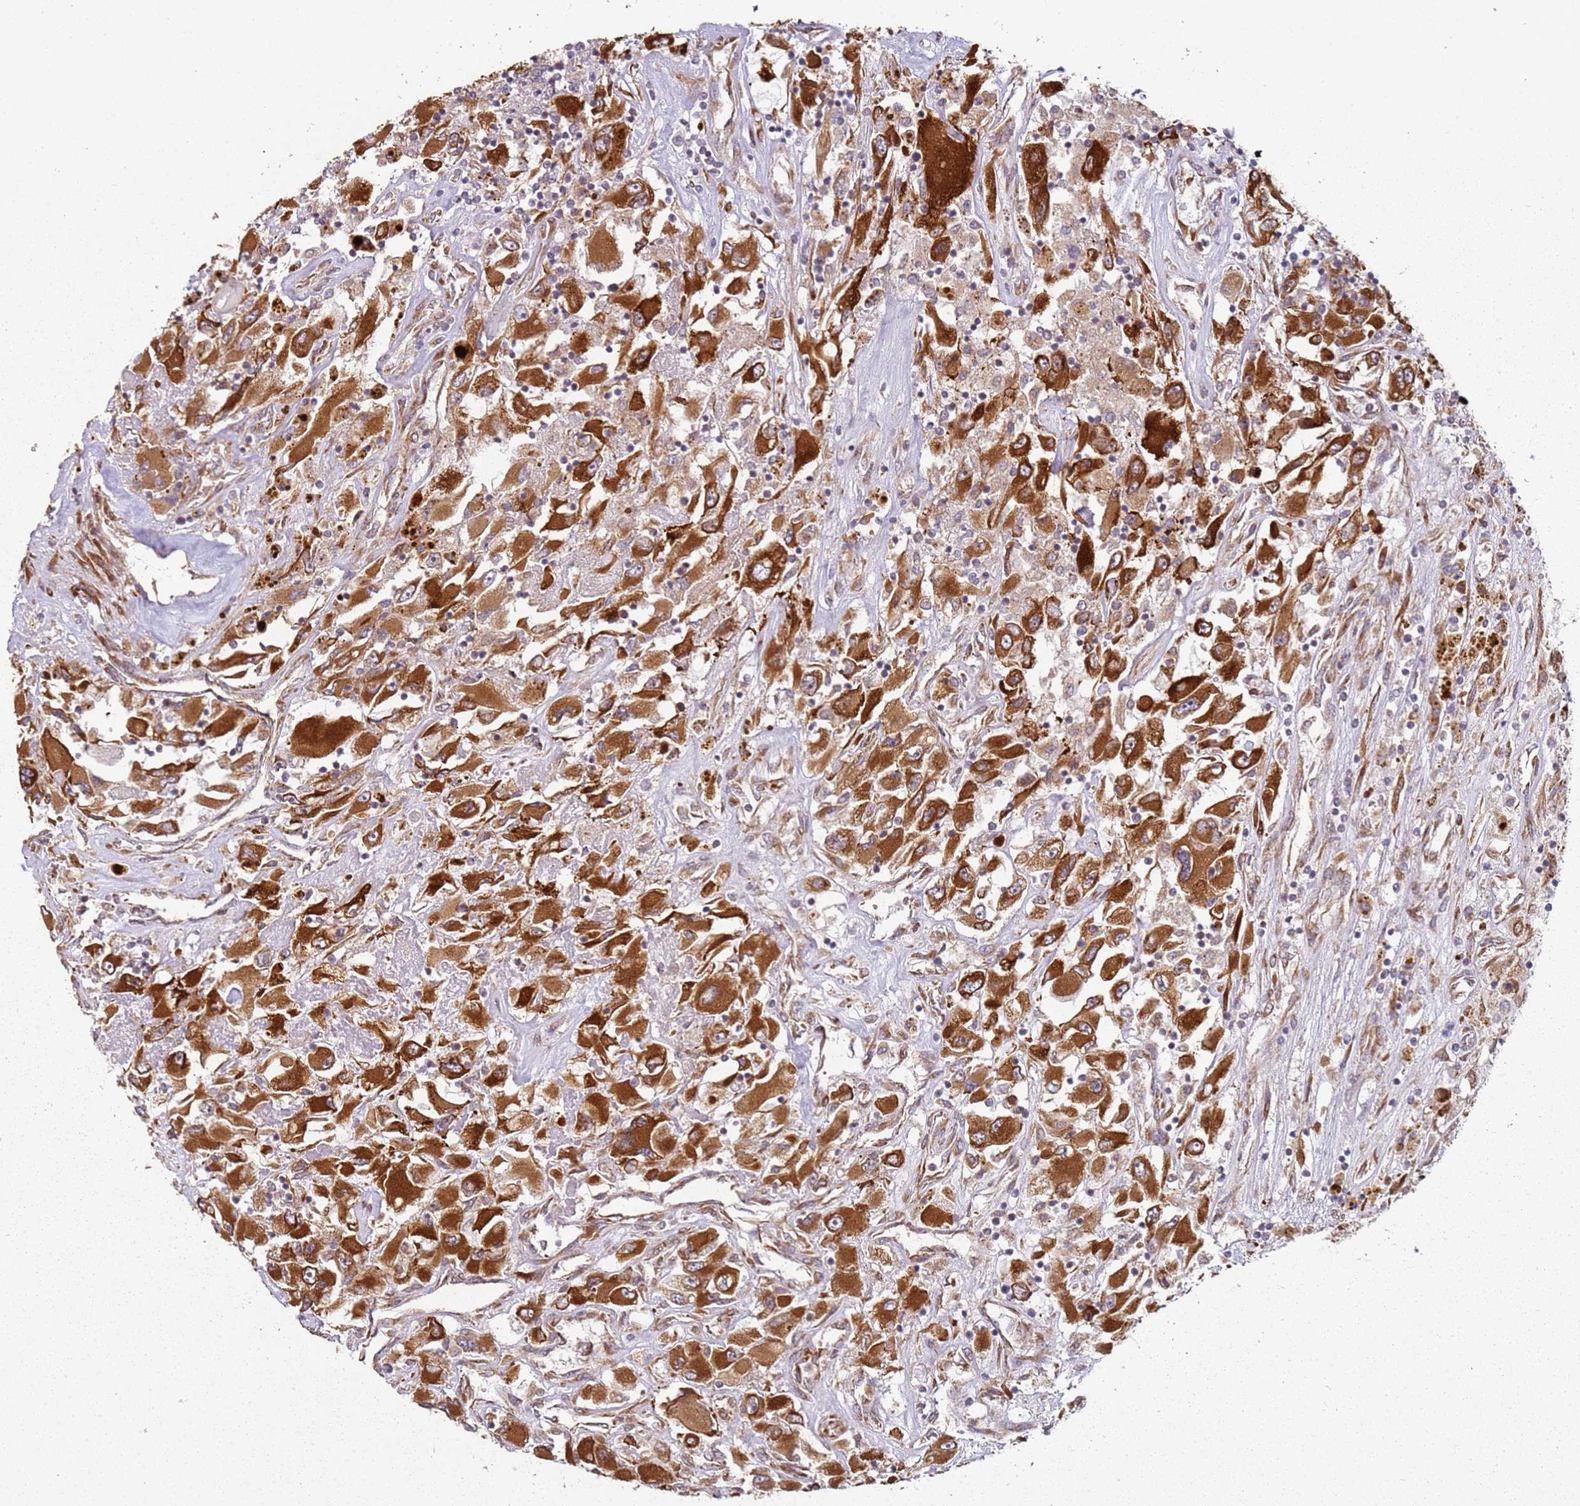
{"staining": {"intensity": "strong", "quantity": ">75%", "location": "cytoplasmic/membranous"}, "tissue": "renal cancer", "cell_type": "Tumor cells", "image_type": "cancer", "snomed": [{"axis": "morphology", "description": "Adenocarcinoma, NOS"}, {"axis": "topography", "description": "Kidney"}], "caption": "The micrograph shows immunohistochemical staining of renal adenocarcinoma. There is strong cytoplasmic/membranous staining is seen in approximately >75% of tumor cells. (IHC, brightfield microscopy, high magnification).", "gene": "ARFRP1", "patient": {"sex": "female", "age": 52}}